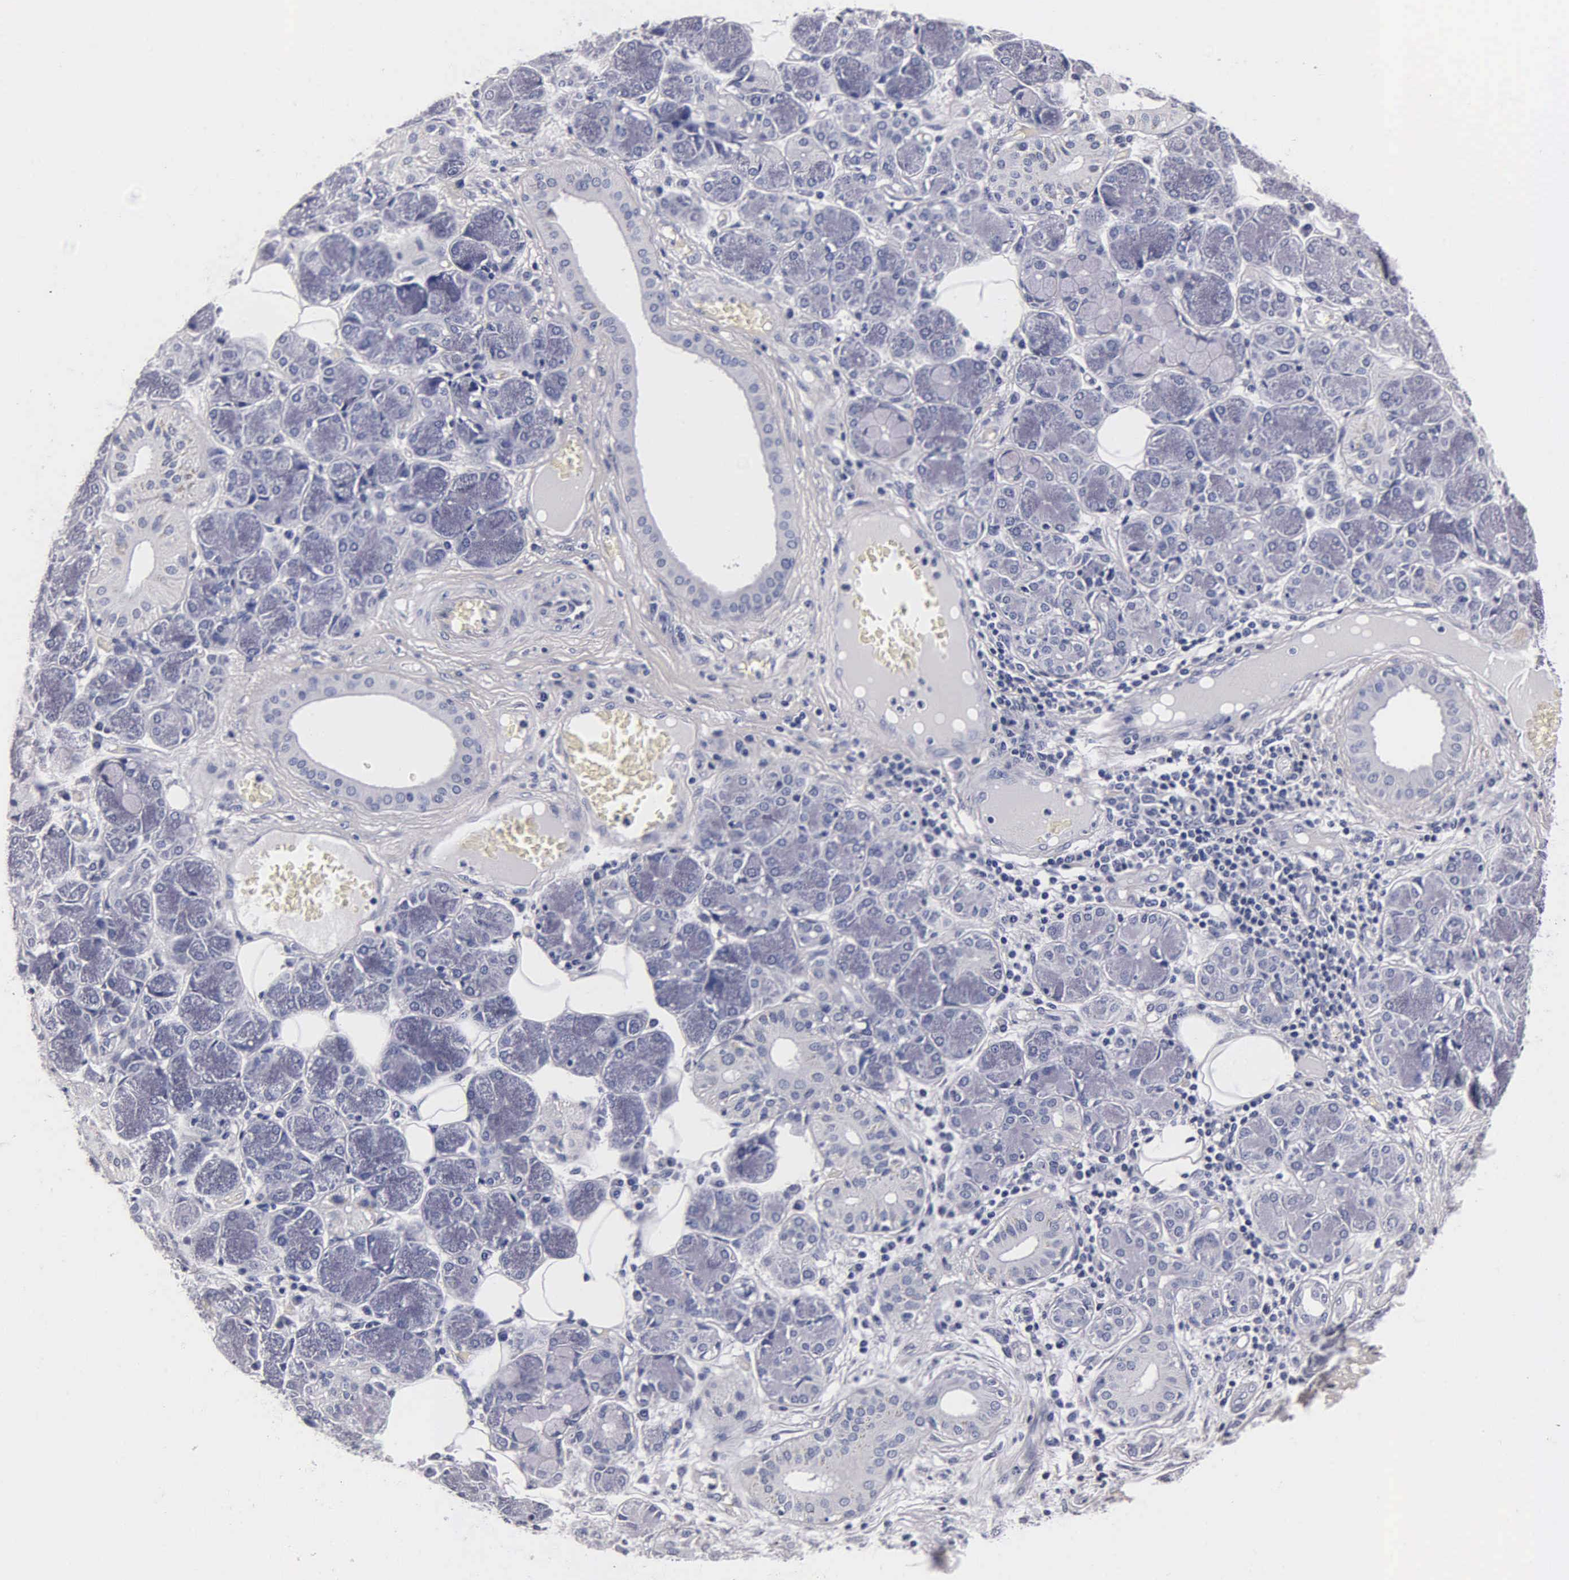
{"staining": {"intensity": "negative", "quantity": "none", "location": "none"}, "tissue": "salivary gland", "cell_type": "Glandular cells", "image_type": "normal", "snomed": [{"axis": "morphology", "description": "Normal tissue, NOS"}, {"axis": "topography", "description": "Salivary gland"}], "caption": "This is a micrograph of immunohistochemistry (IHC) staining of unremarkable salivary gland, which shows no staining in glandular cells. (Brightfield microscopy of DAB IHC at high magnification).", "gene": "MB", "patient": {"sex": "male", "age": 54}}